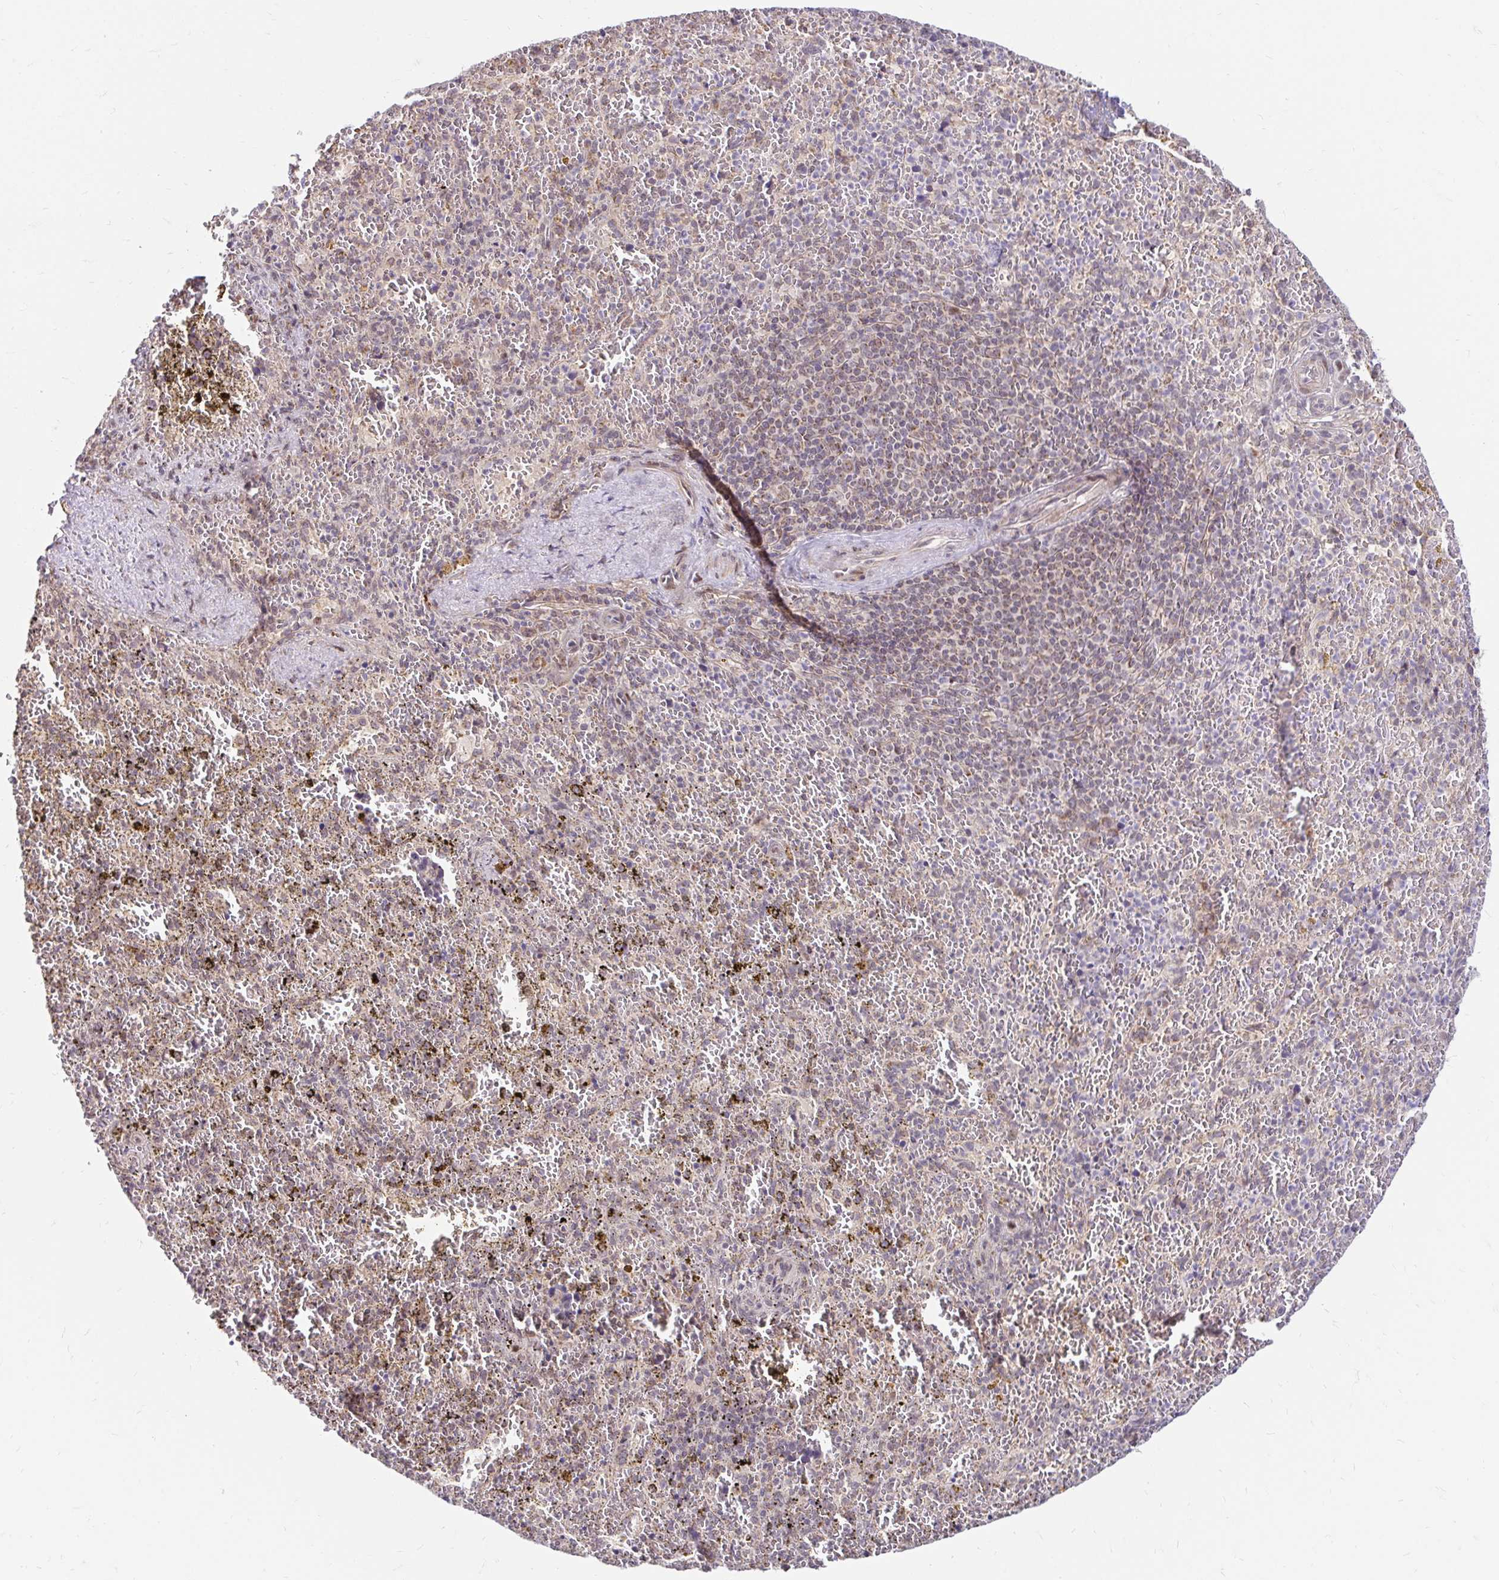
{"staining": {"intensity": "weak", "quantity": "<25%", "location": "cytoplasmic/membranous"}, "tissue": "spleen", "cell_type": "Cells in red pulp", "image_type": "normal", "snomed": [{"axis": "morphology", "description": "Normal tissue, NOS"}, {"axis": "topography", "description": "Spleen"}], "caption": "High power microscopy image of an IHC micrograph of normal spleen, revealing no significant staining in cells in red pulp. (DAB IHC, high magnification).", "gene": "TIMM50", "patient": {"sex": "female", "age": 50}}